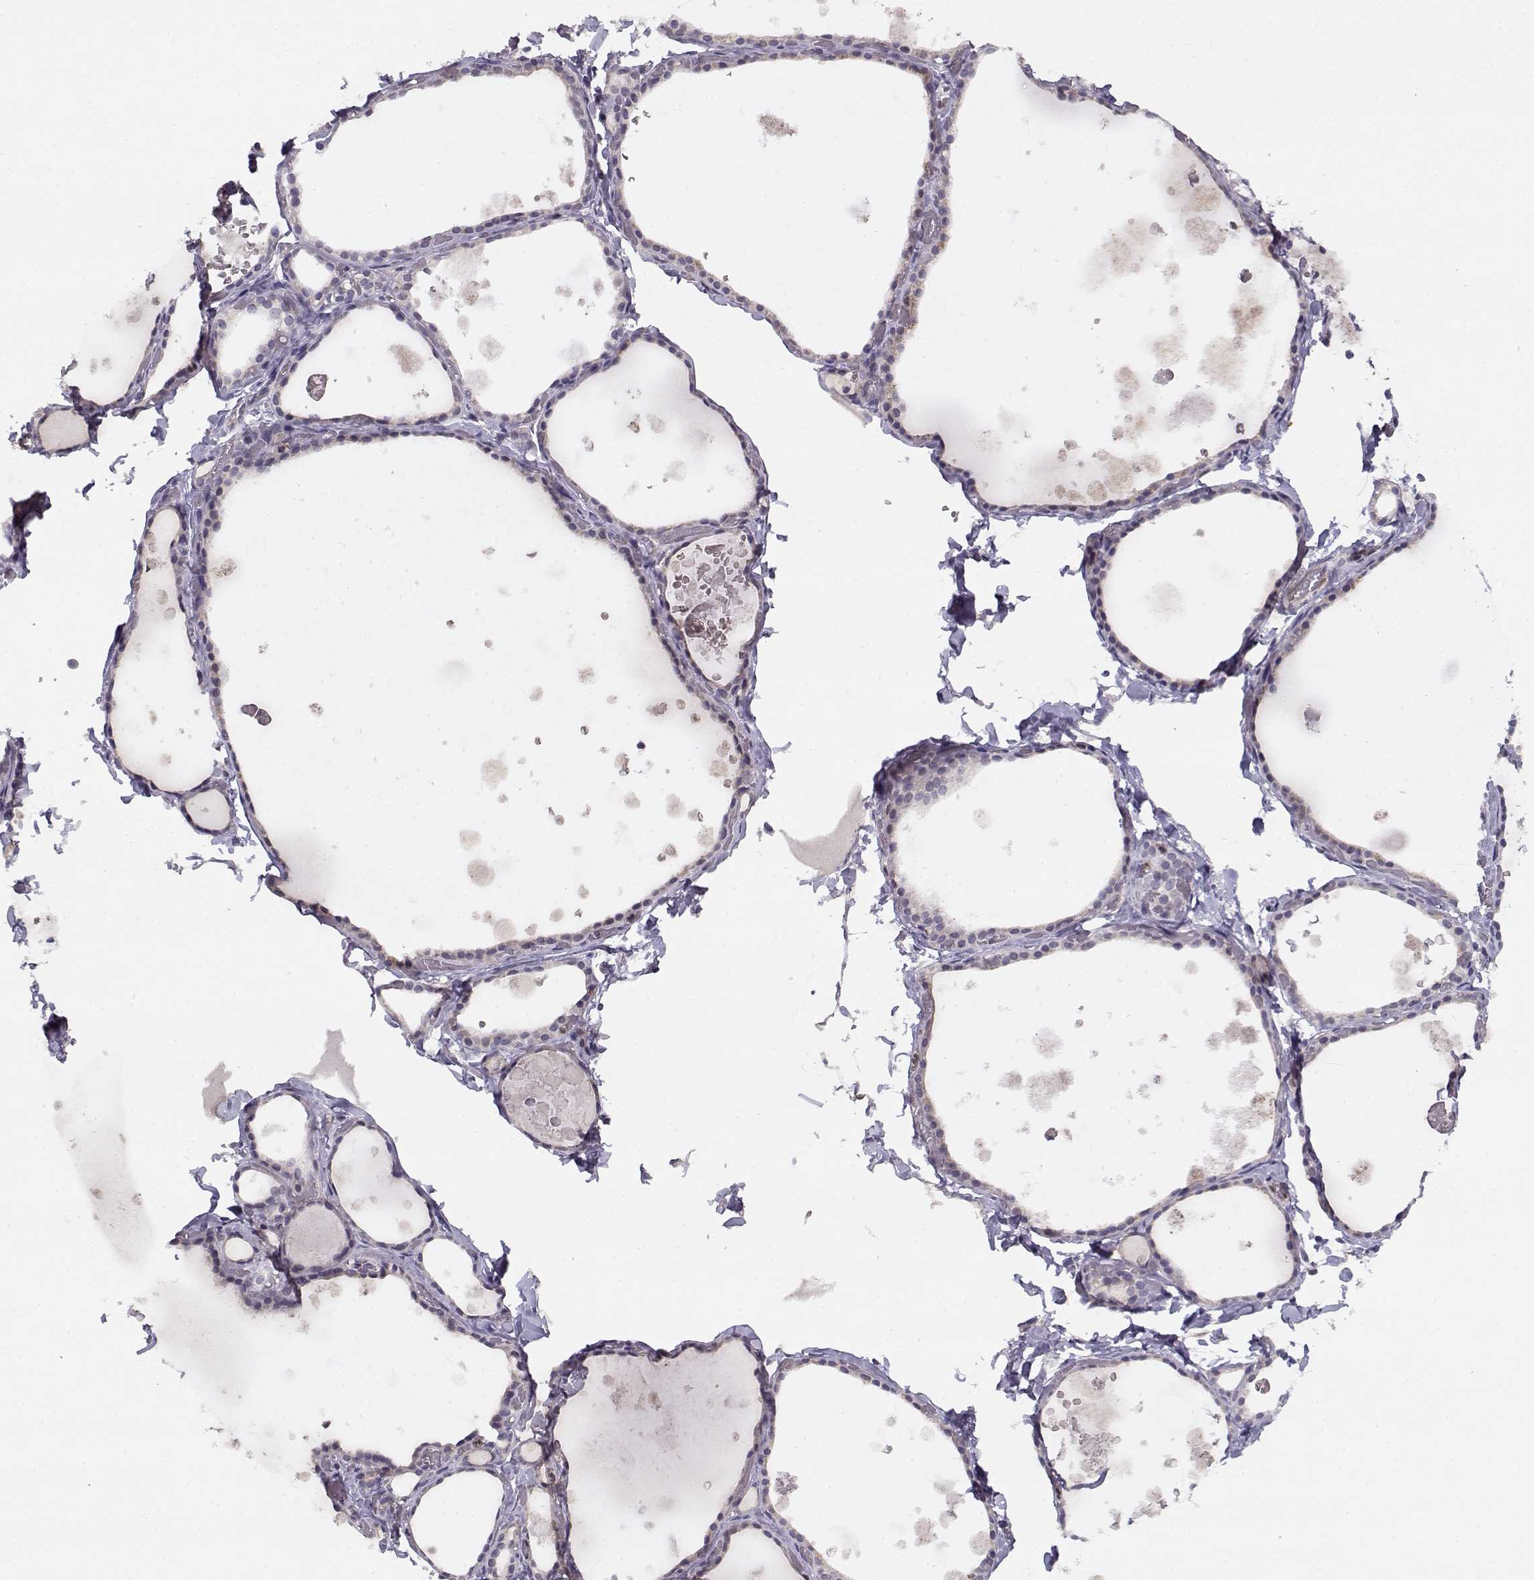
{"staining": {"intensity": "negative", "quantity": "none", "location": "none"}, "tissue": "thyroid gland", "cell_type": "Glandular cells", "image_type": "normal", "snomed": [{"axis": "morphology", "description": "Normal tissue, NOS"}, {"axis": "topography", "description": "Thyroid gland"}], "caption": "This is an immunohistochemistry image of normal human thyroid gland. There is no positivity in glandular cells.", "gene": "BMX", "patient": {"sex": "female", "age": 56}}